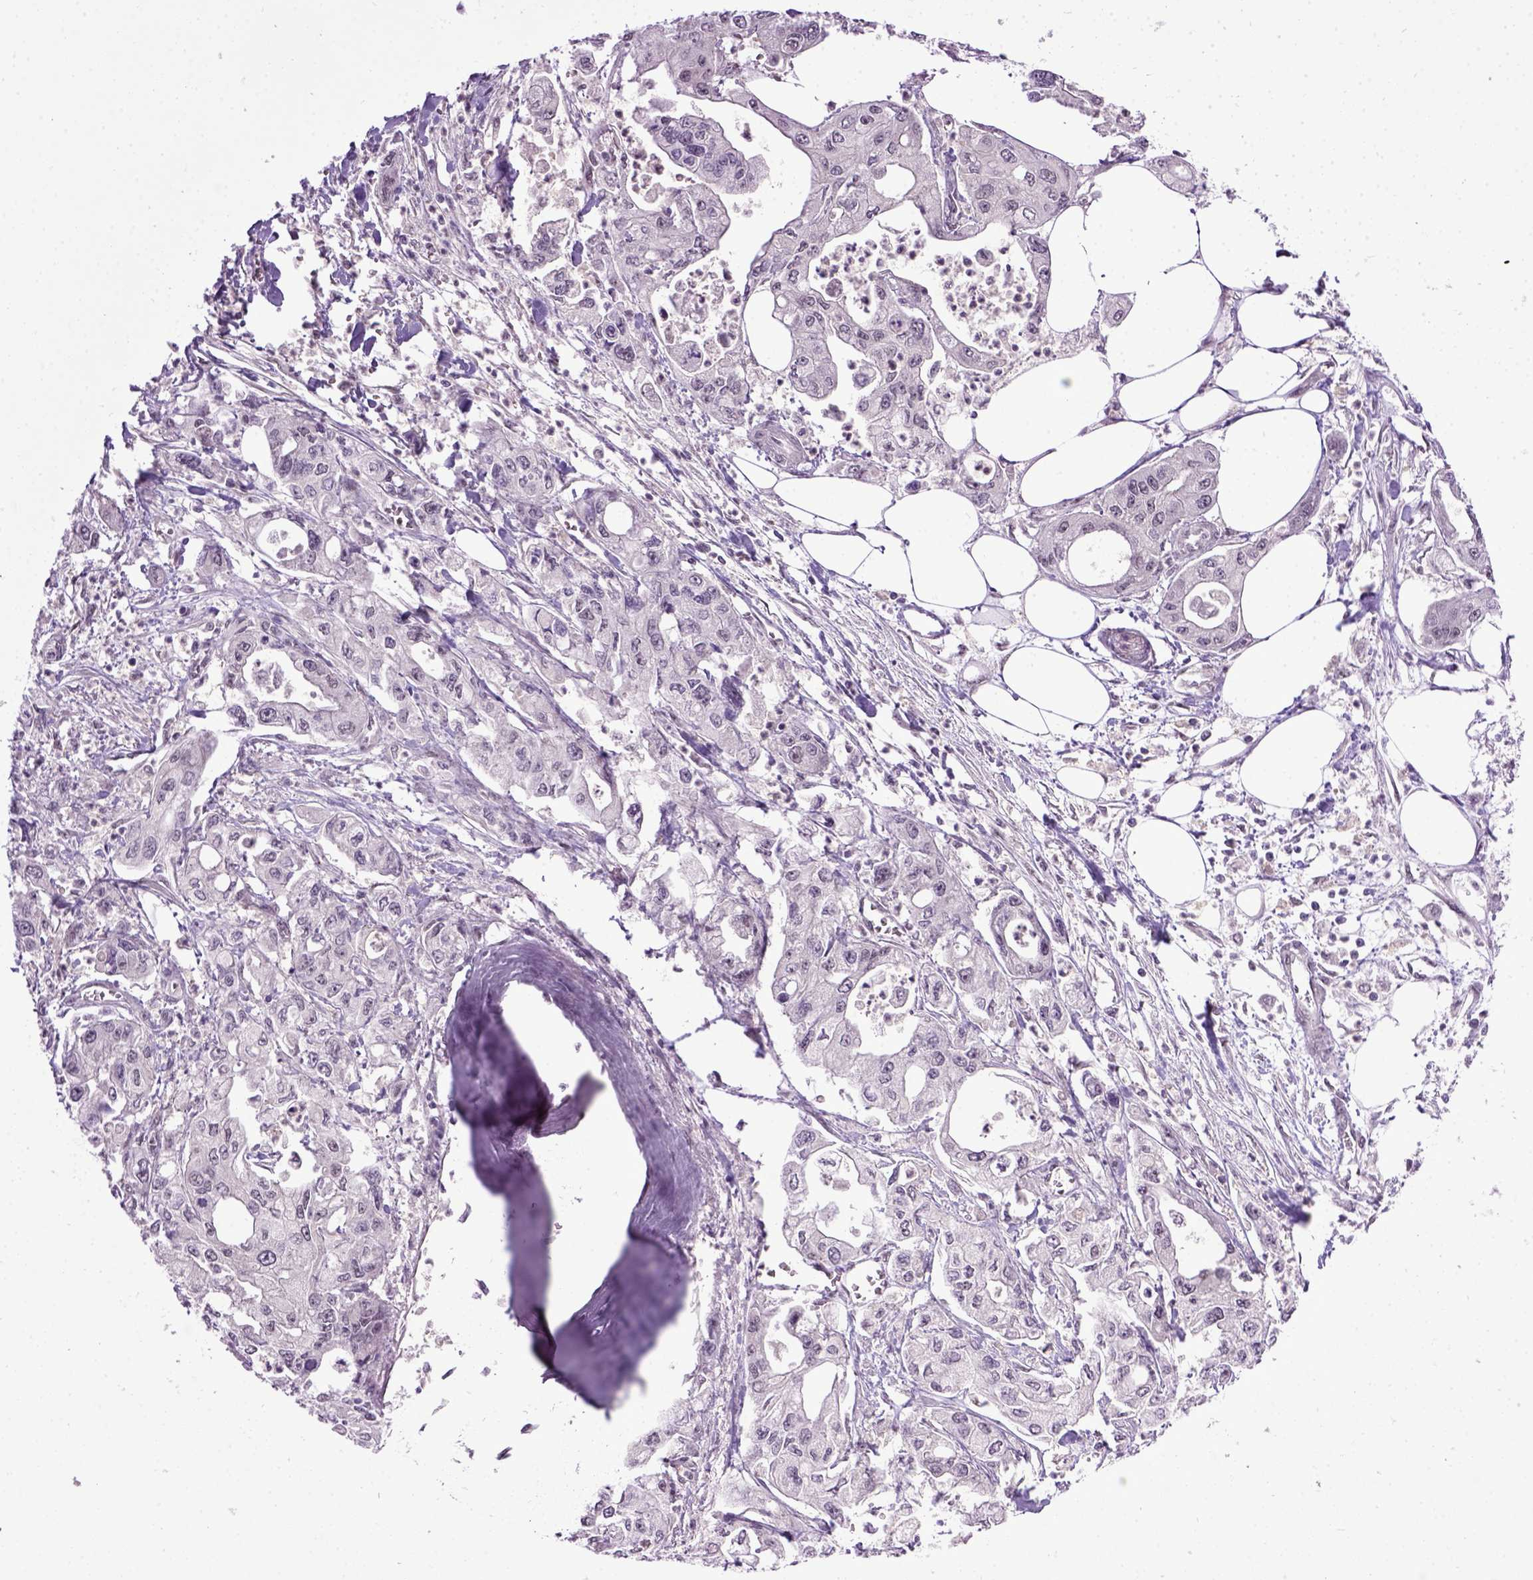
{"staining": {"intensity": "negative", "quantity": "none", "location": "none"}, "tissue": "pancreatic cancer", "cell_type": "Tumor cells", "image_type": "cancer", "snomed": [{"axis": "morphology", "description": "Adenocarcinoma, NOS"}, {"axis": "topography", "description": "Pancreas"}], "caption": "The photomicrograph shows no staining of tumor cells in pancreatic cancer.", "gene": "RAB43", "patient": {"sex": "male", "age": 70}}